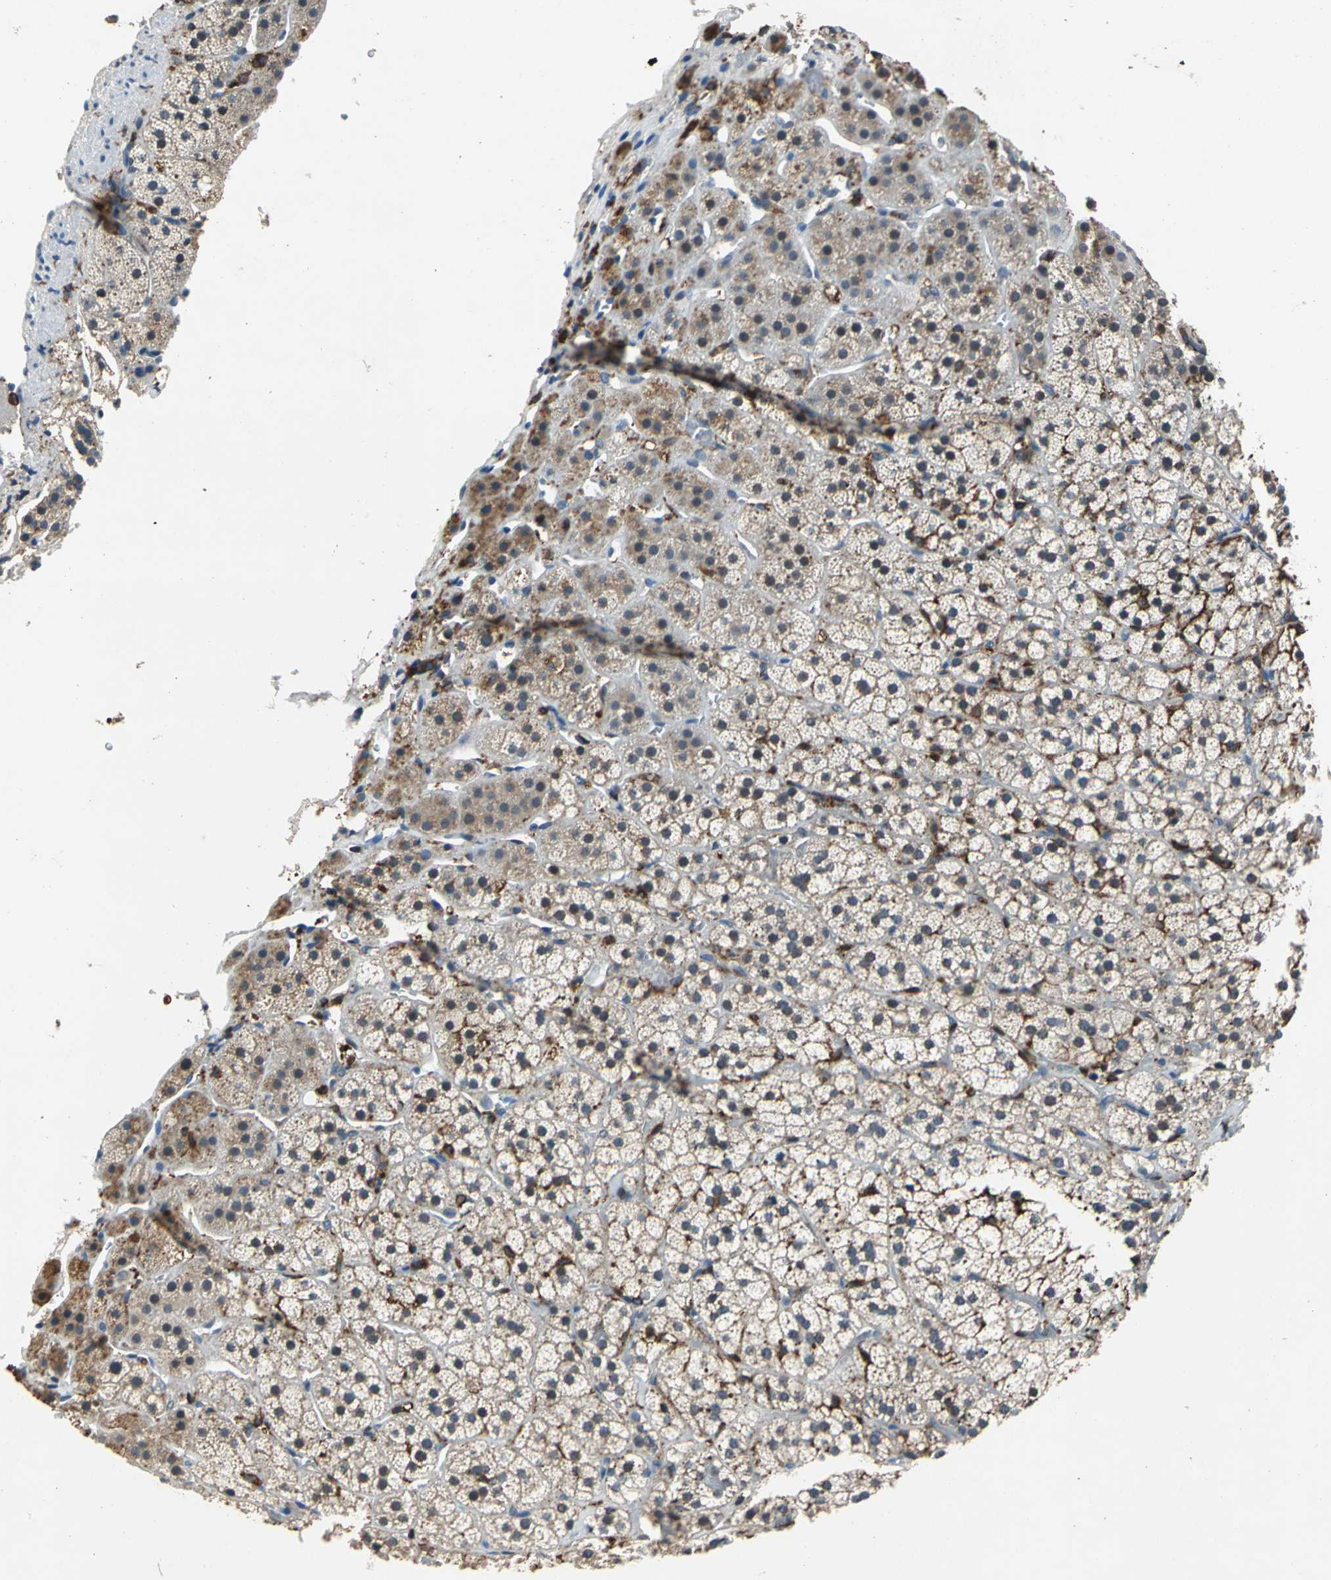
{"staining": {"intensity": "moderate", "quantity": "25%-75%", "location": "cytoplasmic/membranous"}, "tissue": "adrenal gland", "cell_type": "Glandular cells", "image_type": "normal", "snomed": [{"axis": "morphology", "description": "Normal tissue, NOS"}, {"axis": "topography", "description": "Adrenal gland"}], "caption": "IHC (DAB) staining of benign human adrenal gland displays moderate cytoplasmic/membranous protein staining in approximately 25%-75% of glandular cells.", "gene": "SLC19A2", "patient": {"sex": "female", "age": 44}}